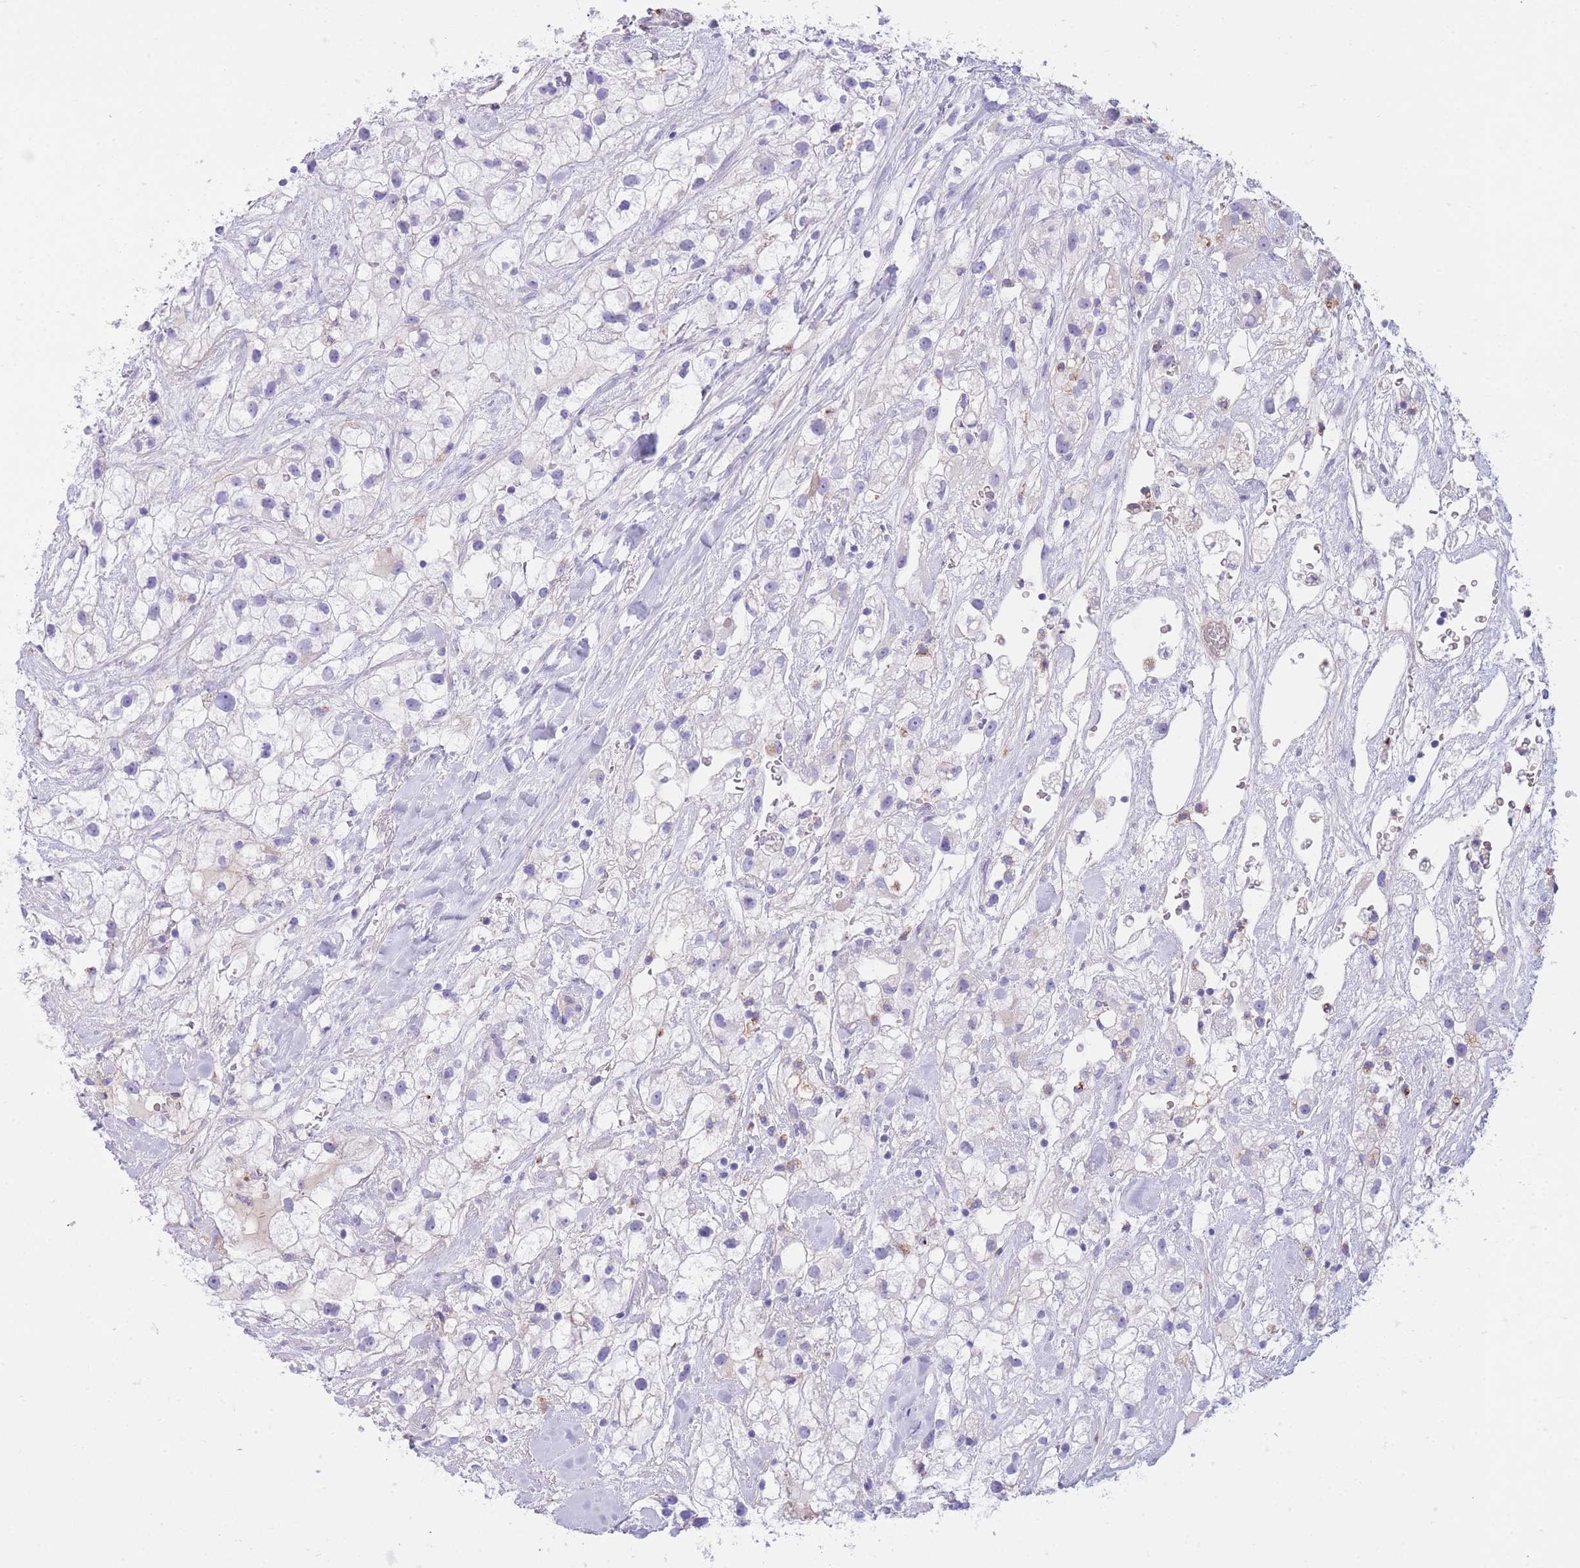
{"staining": {"intensity": "negative", "quantity": "none", "location": "none"}, "tissue": "renal cancer", "cell_type": "Tumor cells", "image_type": "cancer", "snomed": [{"axis": "morphology", "description": "Adenocarcinoma, NOS"}, {"axis": "topography", "description": "Kidney"}], "caption": "There is no significant staining in tumor cells of adenocarcinoma (renal).", "gene": "PLBD1", "patient": {"sex": "male", "age": 59}}